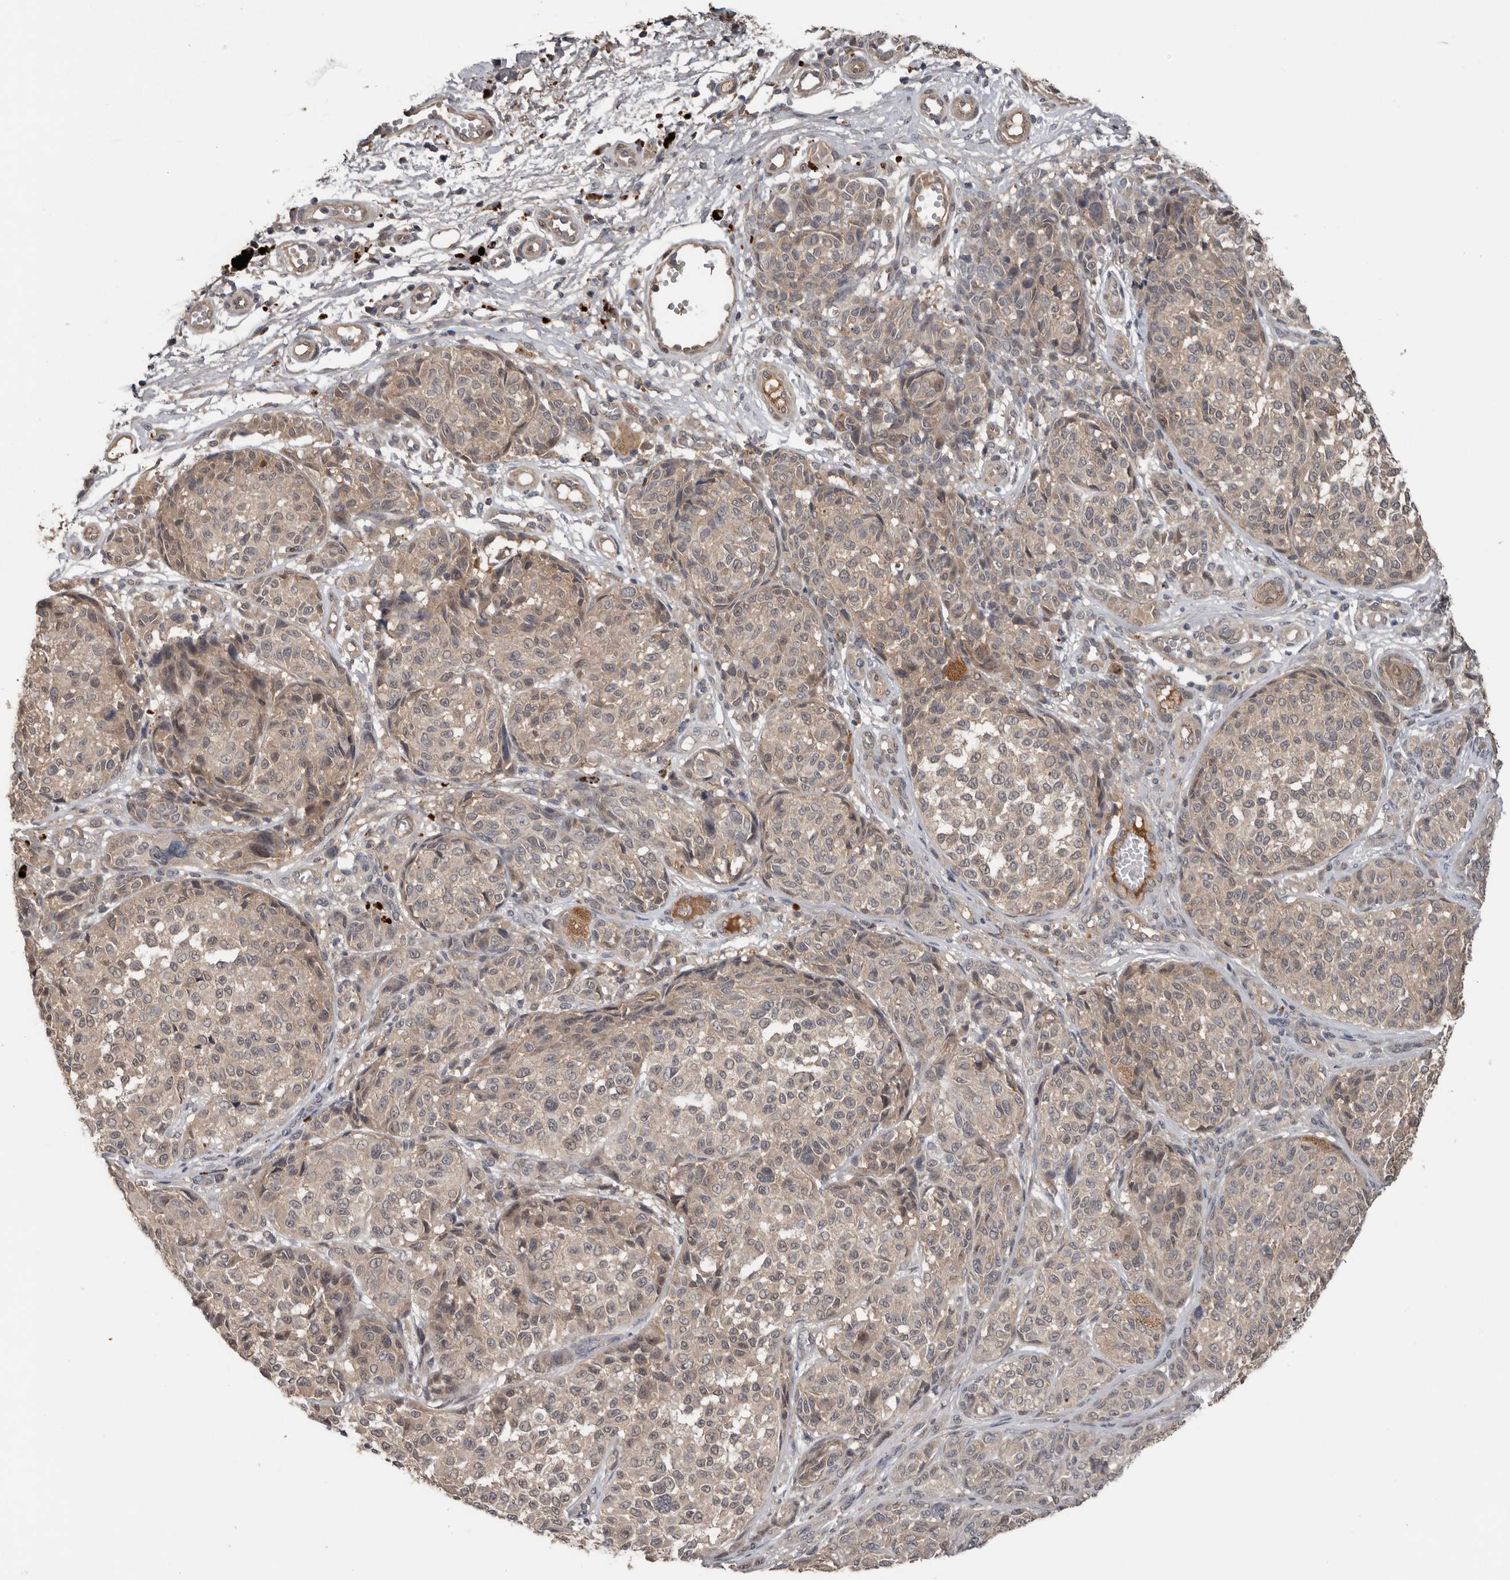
{"staining": {"intensity": "weak", "quantity": "25%-75%", "location": "cytoplasmic/membranous"}, "tissue": "melanoma", "cell_type": "Tumor cells", "image_type": "cancer", "snomed": [{"axis": "morphology", "description": "Malignant melanoma, NOS"}, {"axis": "topography", "description": "Skin"}], "caption": "Brown immunohistochemical staining in malignant melanoma reveals weak cytoplasmic/membranous expression in approximately 25%-75% of tumor cells.", "gene": "DNAJB4", "patient": {"sex": "male", "age": 83}}